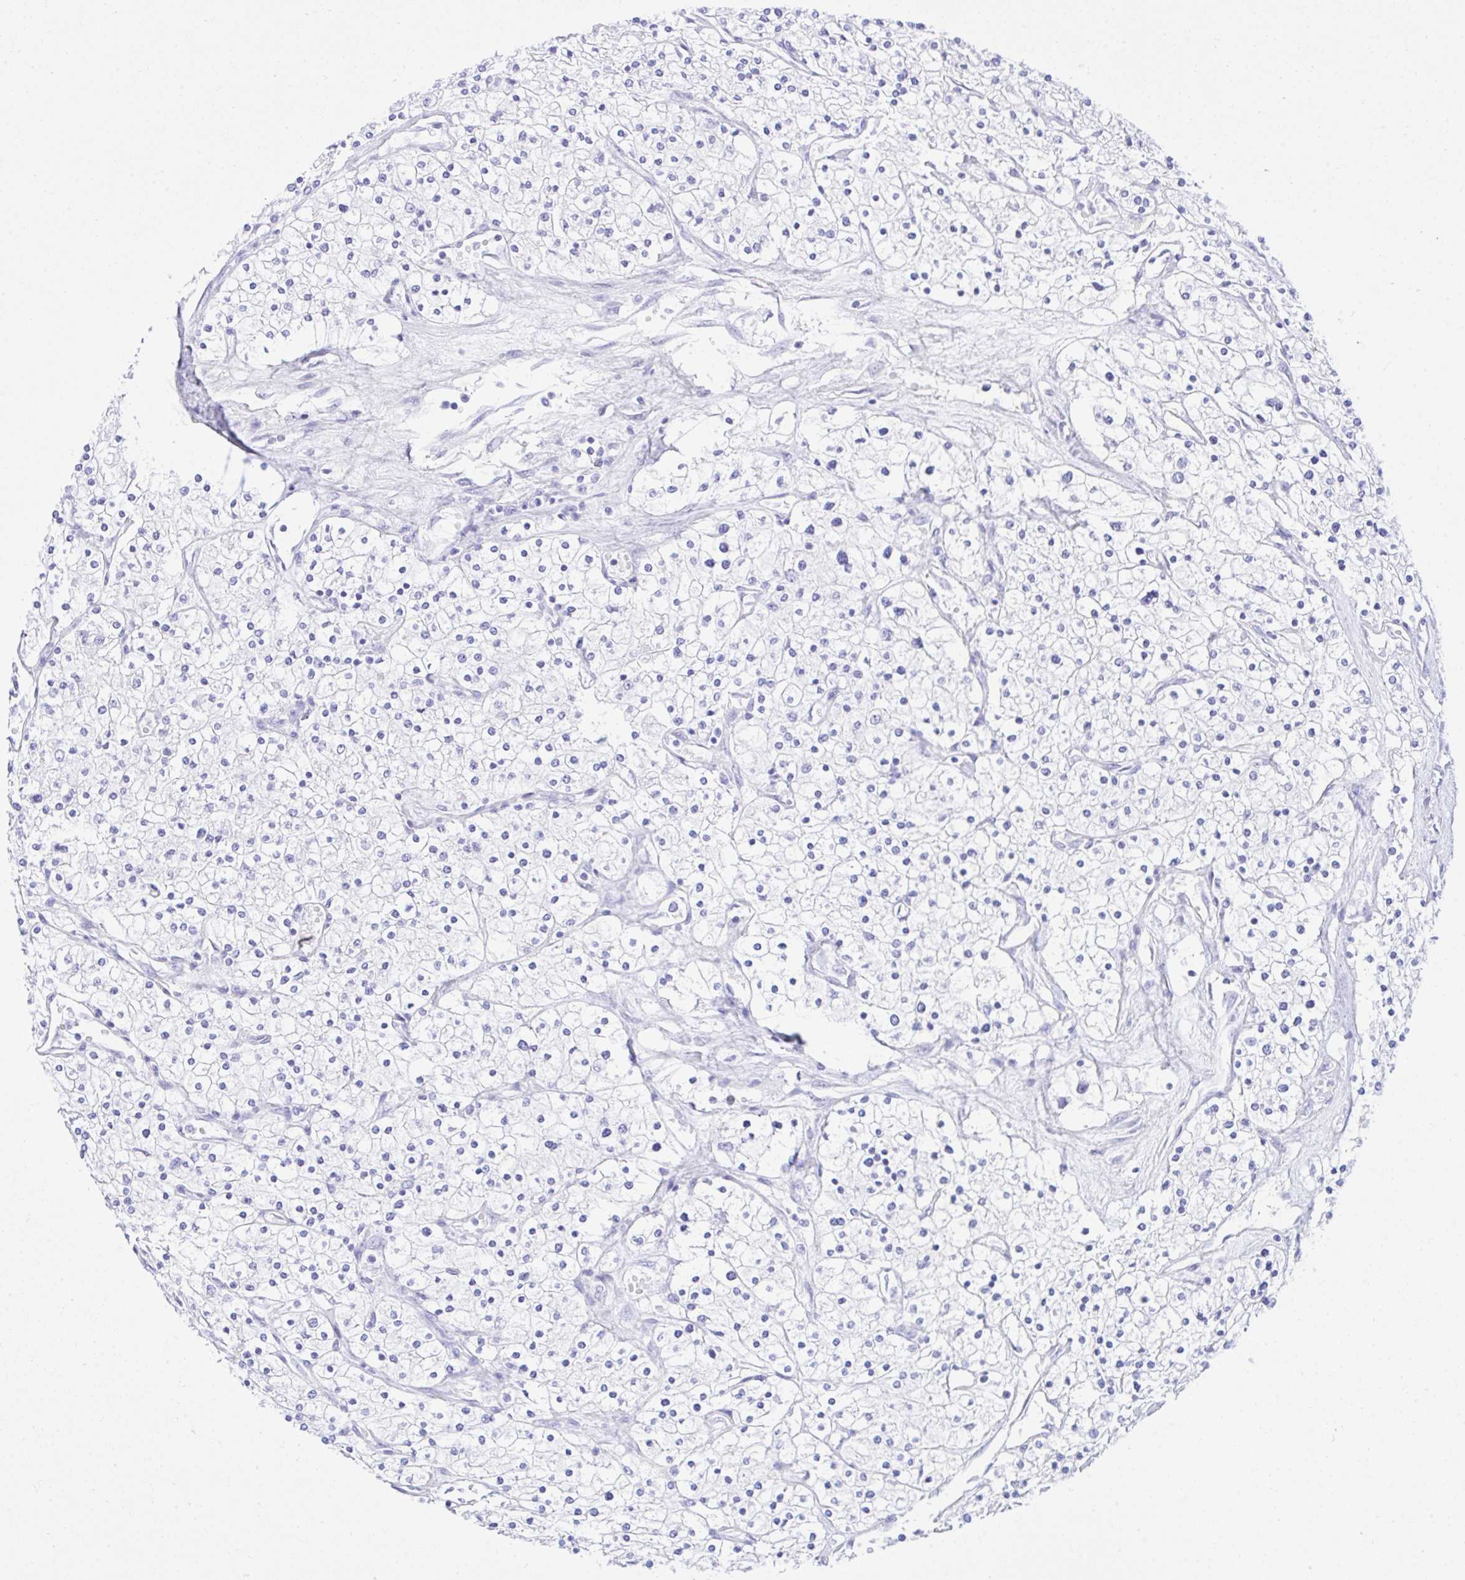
{"staining": {"intensity": "negative", "quantity": "none", "location": "none"}, "tissue": "renal cancer", "cell_type": "Tumor cells", "image_type": "cancer", "snomed": [{"axis": "morphology", "description": "Adenocarcinoma, NOS"}, {"axis": "topography", "description": "Kidney"}], "caption": "Photomicrograph shows no significant protein expression in tumor cells of renal cancer (adenocarcinoma).", "gene": "SELENOV", "patient": {"sex": "male", "age": 80}}